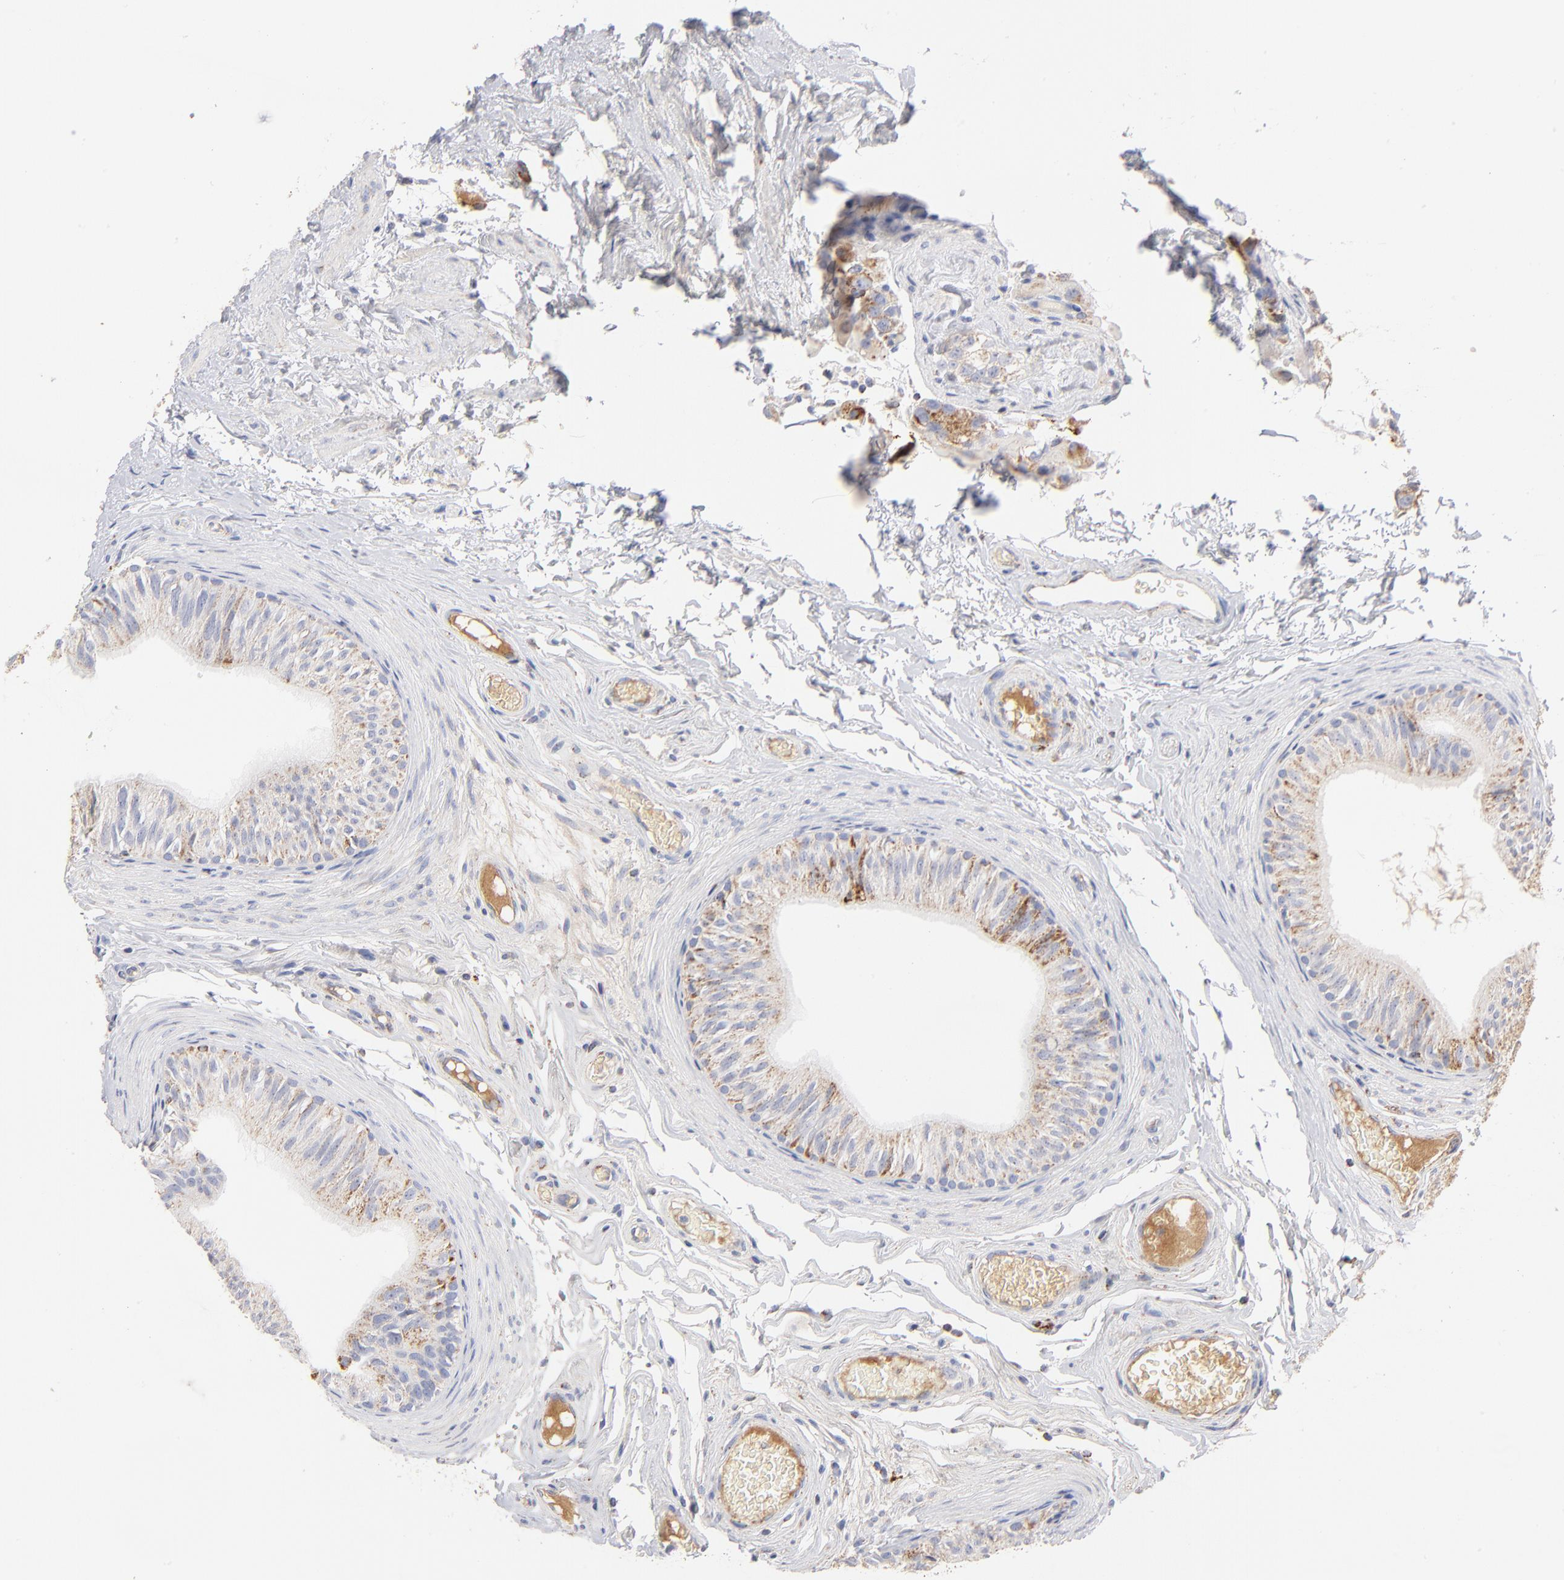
{"staining": {"intensity": "moderate", "quantity": "25%-75%", "location": "cytoplasmic/membranous"}, "tissue": "epididymis", "cell_type": "Glandular cells", "image_type": "normal", "snomed": [{"axis": "morphology", "description": "Normal tissue, NOS"}, {"axis": "topography", "description": "Testis"}, {"axis": "topography", "description": "Epididymis"}], "caption": "Unremarkable epididymis exhibits moderate cytoplasmic/membranous positivity in approximately 25%-75% of glandular cells The staining is performed using DAB brown chromogen to label protein expression. The nuclei are counter-stained blue using hematoxylin..", "gene": "DLAT", "patient": {"sex": "male", "age": 36}}